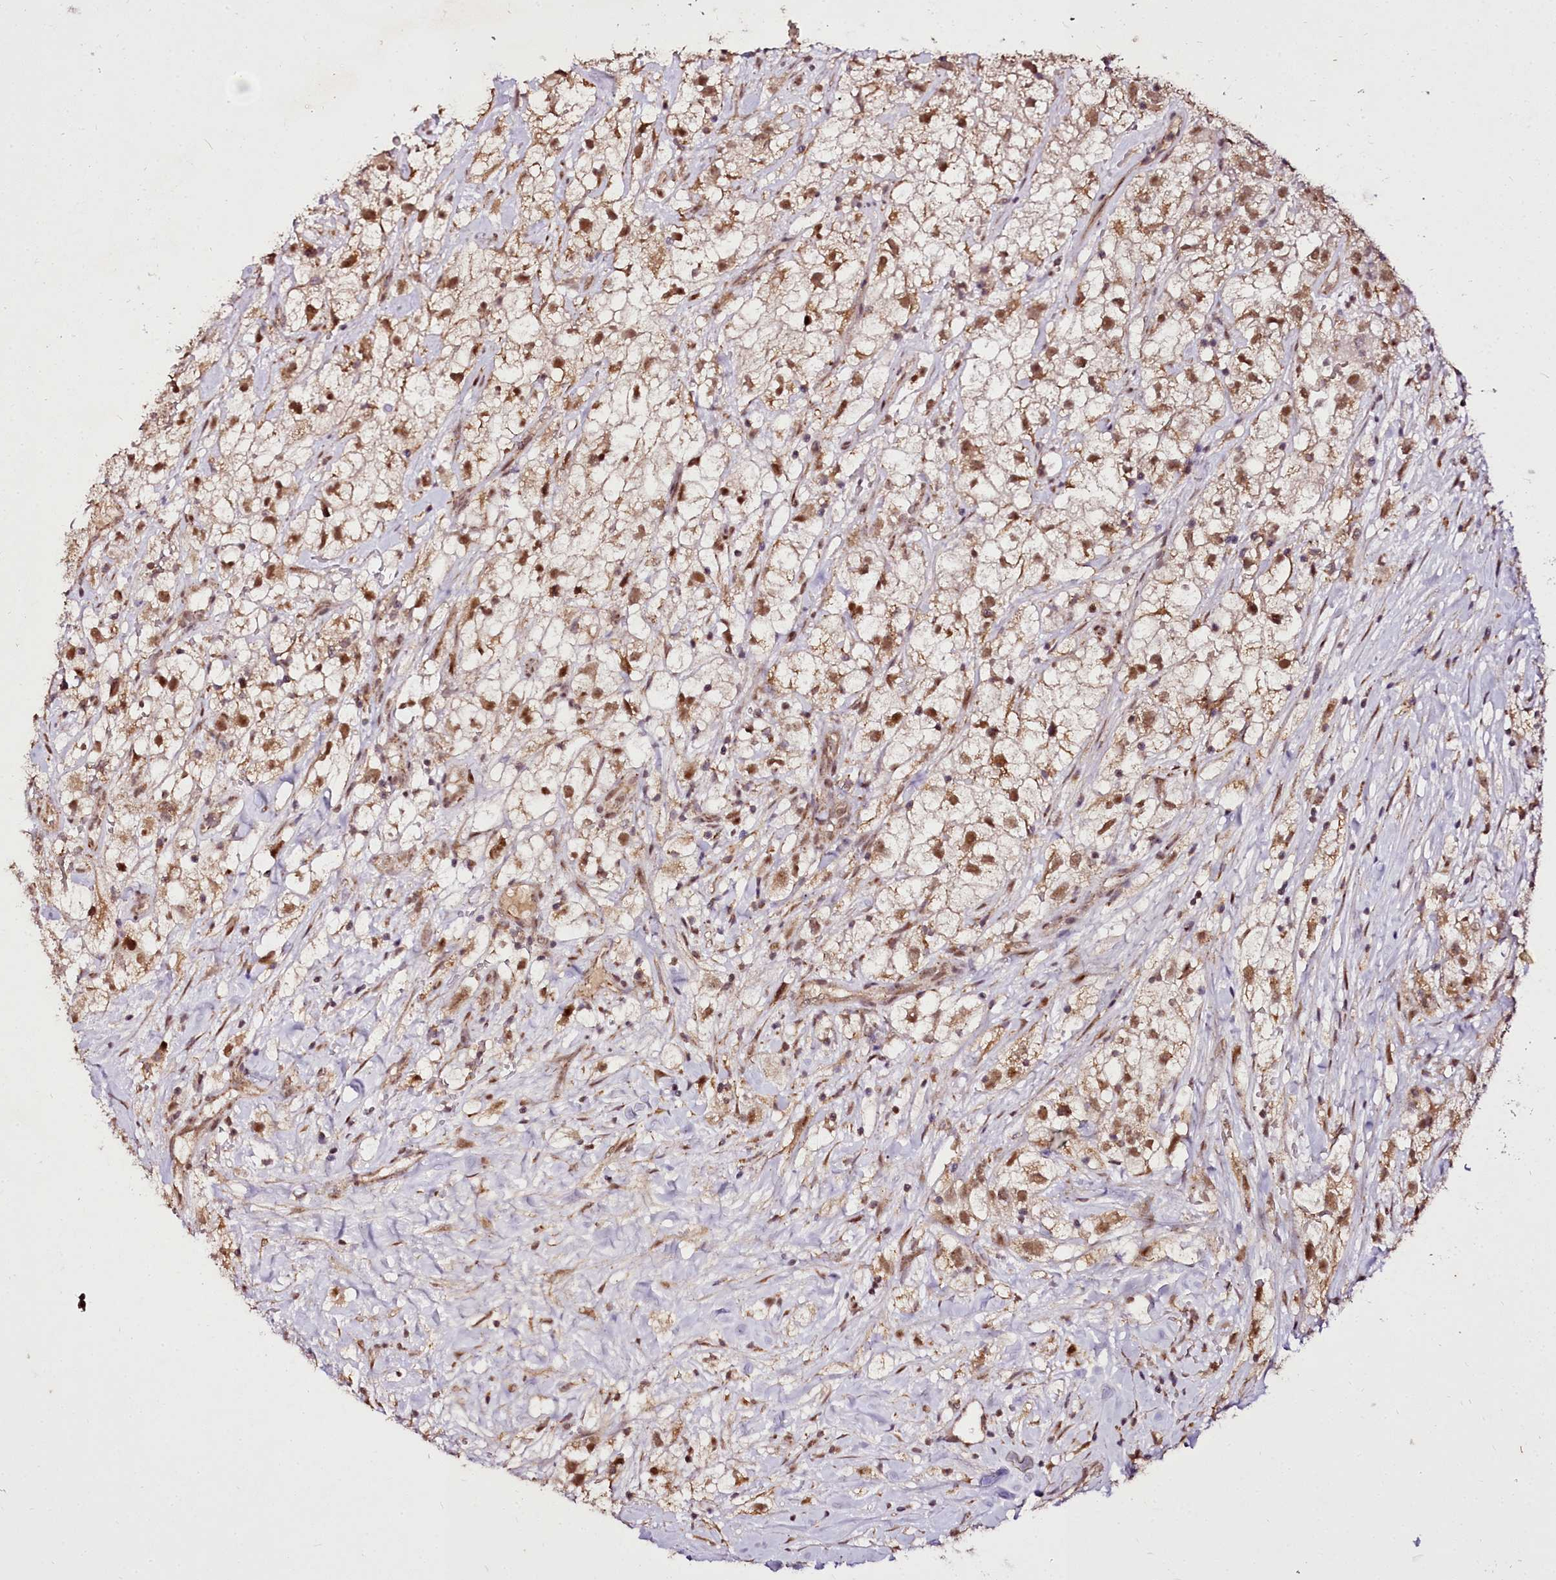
{"staining": {"intensity": "moderate", "quantity": ">75%", "location": "cytoplasmic/membranous,nuclear"}, "tissue": "renal cancer", "cell_type": "Tumor cells", "image_type": "cancer", "snomed": [{"axis": "morphology", "description": "Adenocarcinoma, NOS"}, {"axis": "topography", "description": "Kidney"}], "caption": "Renal adenocarcinoma was stained to show a protein in brown. There is medium levels of moderate cytoplasmic/membranous and nuclear staining in approximately >75% of tumor cells.", "gene": "EDIL3", "patient": {"sex": "male", "age": 59}}